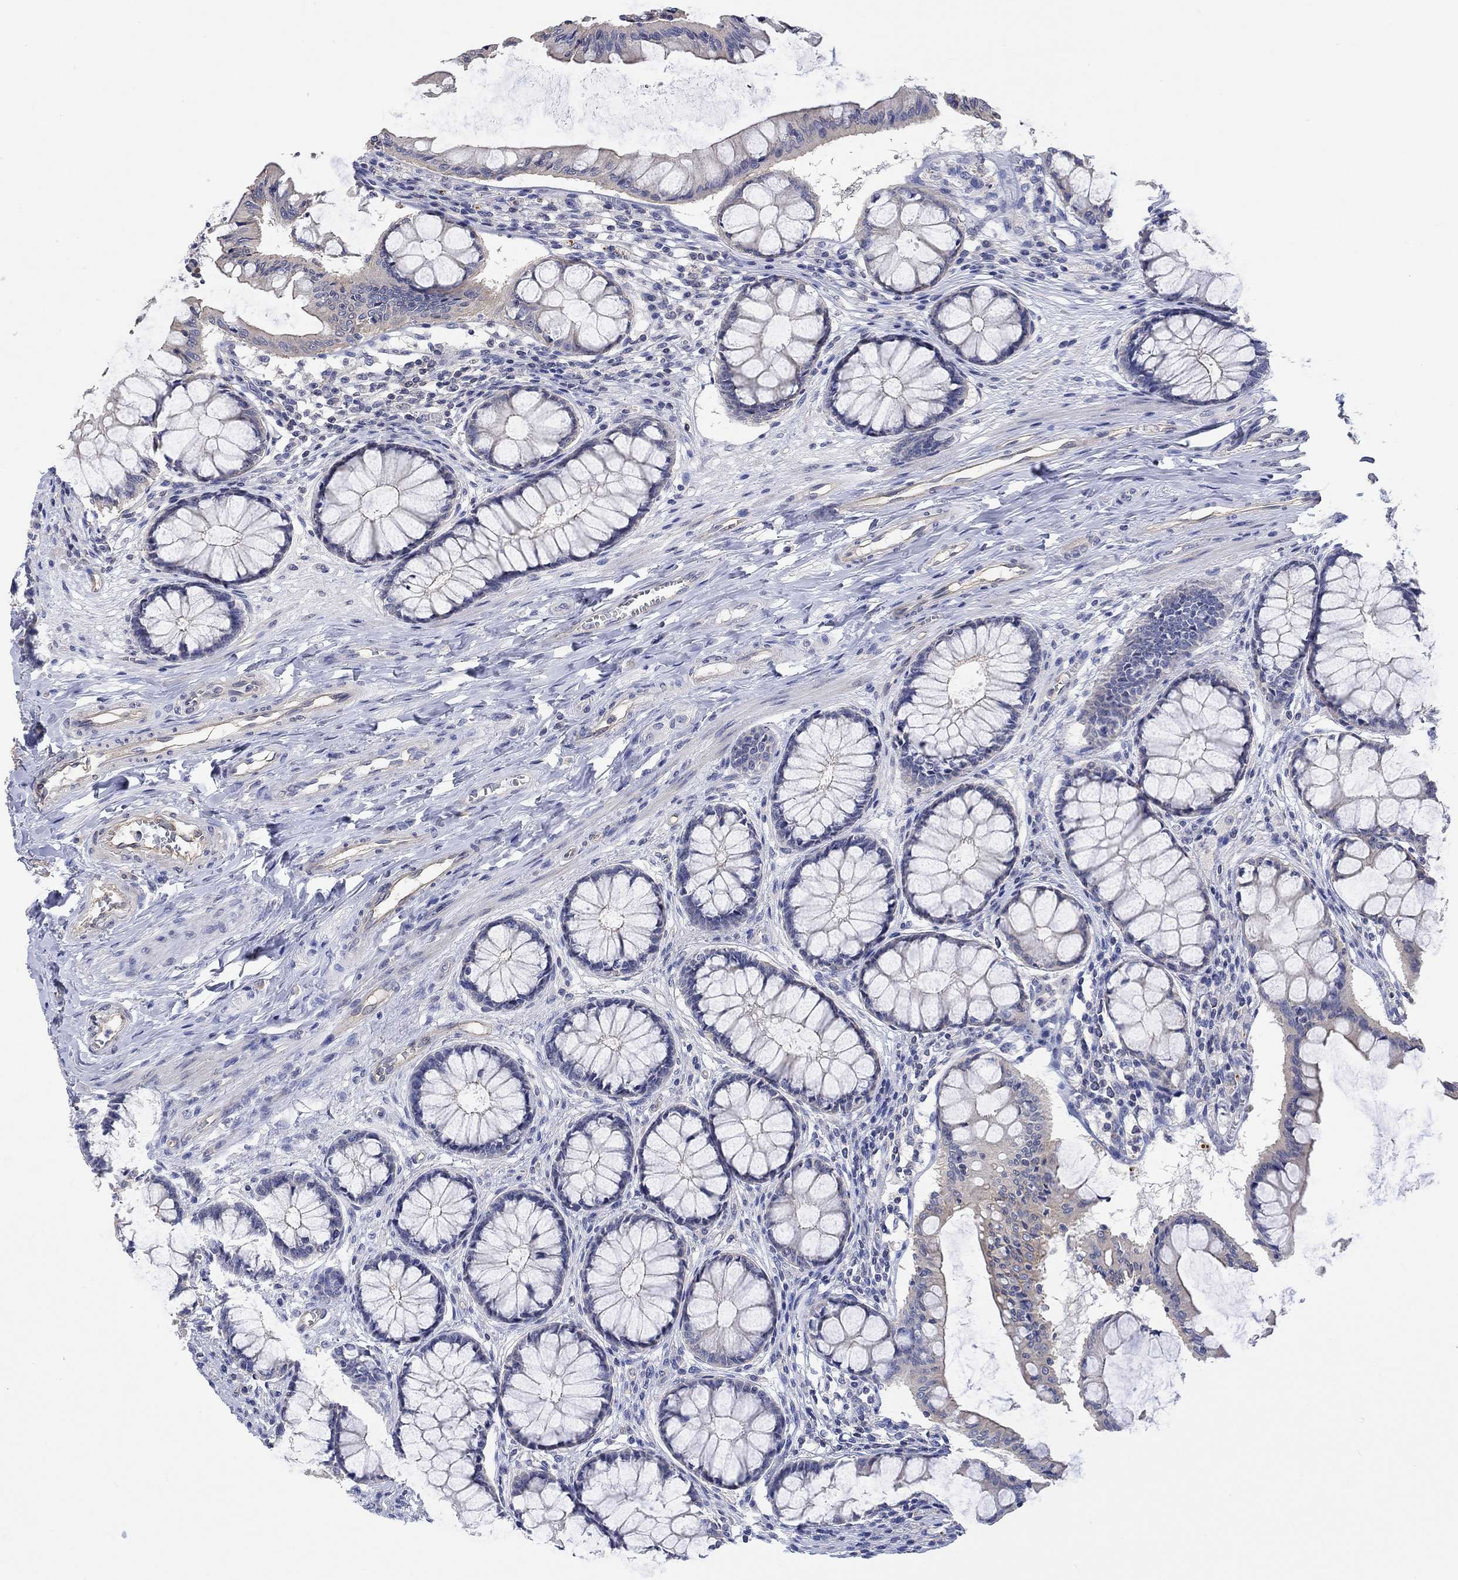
{"staining": {"intensity": "negative", "quantity": "none", "location": "none"}, "tissue": "colon", "cell_type": "Endothelial cells", "image_type": "normal", "snomed": [{"axis": "morphology", "description": "Normal tissue, NOS"}, {"axis": "topography", "description": "Colon"}], "caption": "Protein analysis of unremarkable colon reveals no significant staining in endothelial cells.", "gene": "AGRP", "patient": {"sex": "female", "age": 65}}